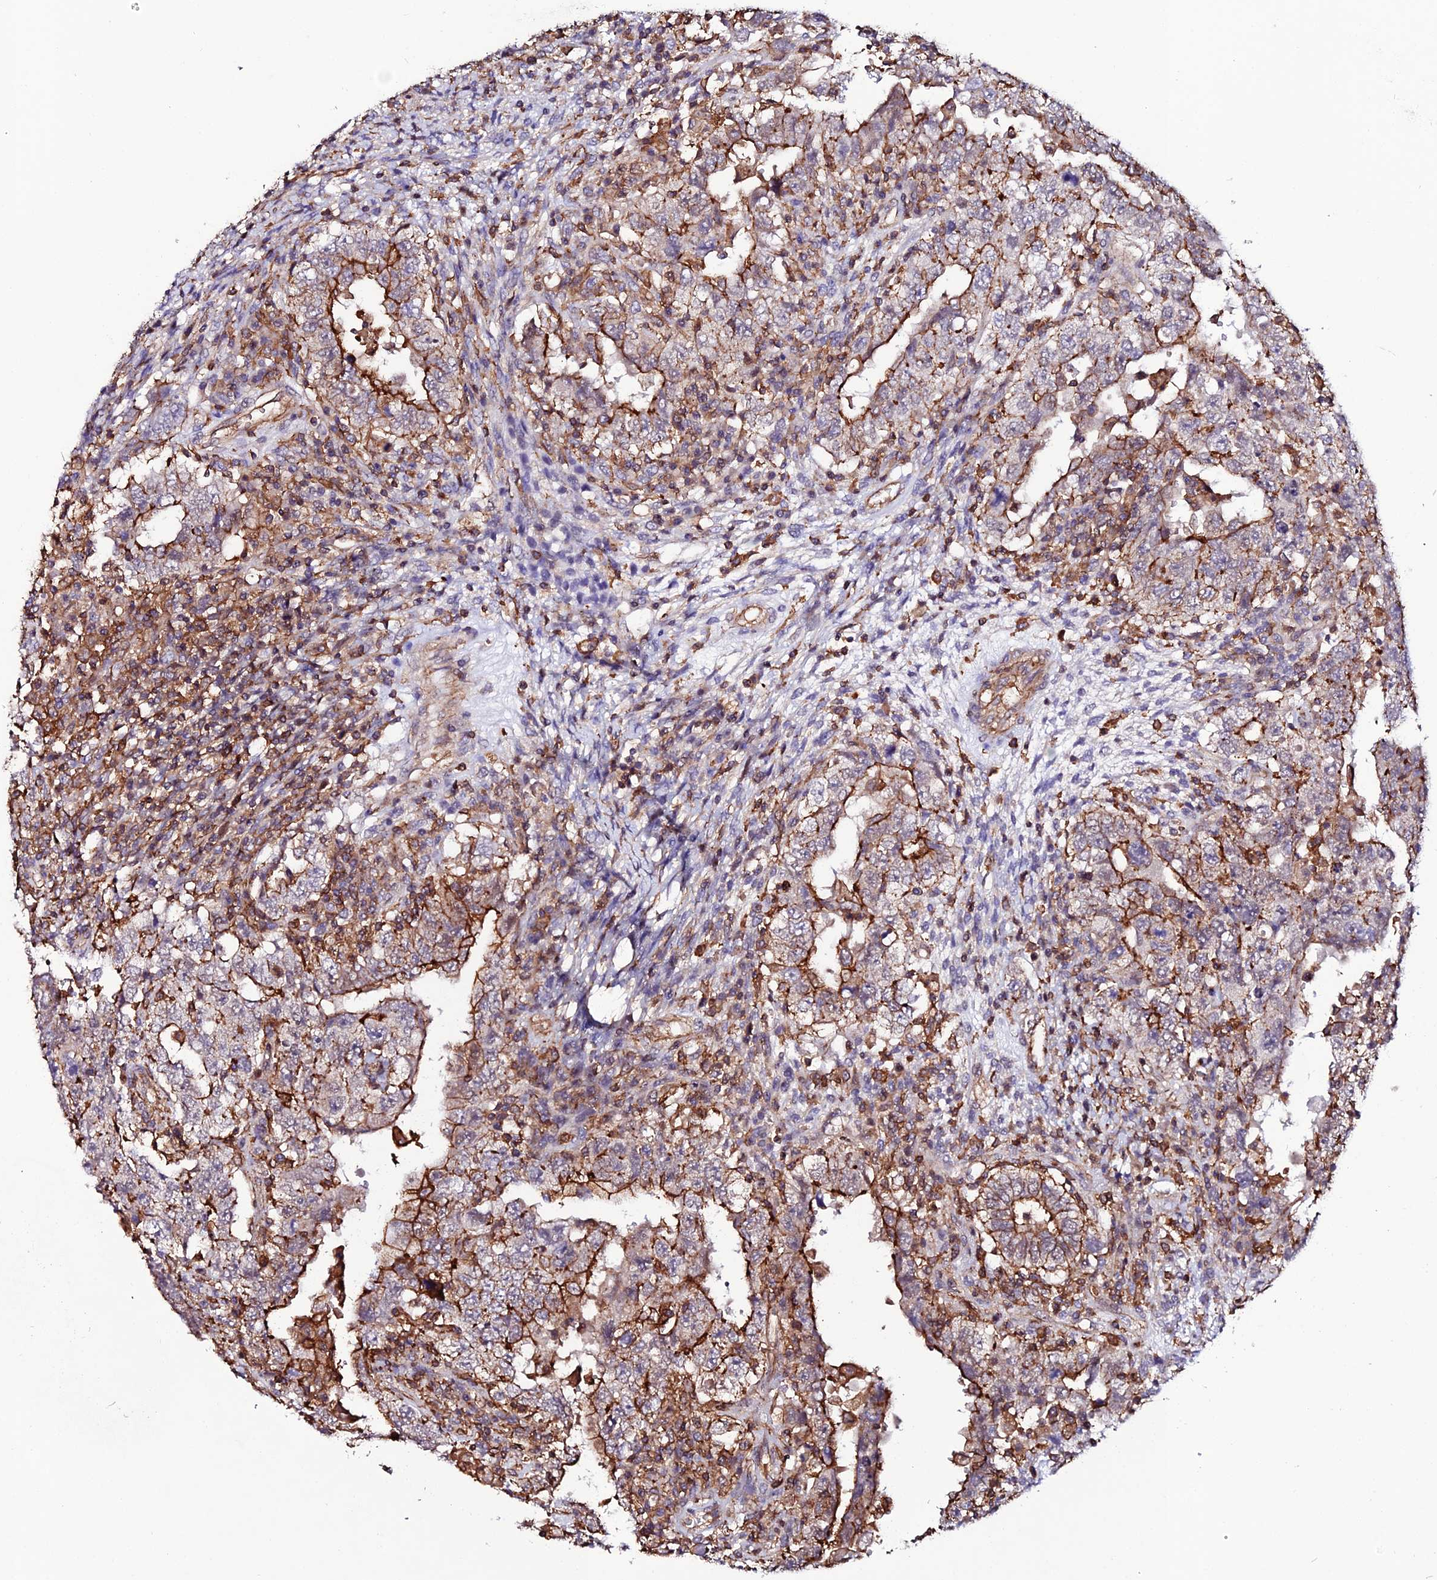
{"staining": {"intensity": "moderate", "quantity": "25%-75%", "location": "cytoplasmic/membranous"}, "tissue": "testis cancer", "cell_type": "Tumor cells", "image_type": "cancer", "snomed": [{"axis": "morphology", "description": "Carcinoma, Embryonal, NOS"}, {"axis": "topography", "description": "Testis"}], "caption": "IHC micrograph of testis cancer (embryonal carcinoma) stained for a protein (brown), which displays medium levels of moderate cytoplasmic/membranous expression in approximately 25%-75% of tumor cells.", "gene": "USP17L15", "patient": {"sex": "male", "age": 26}}